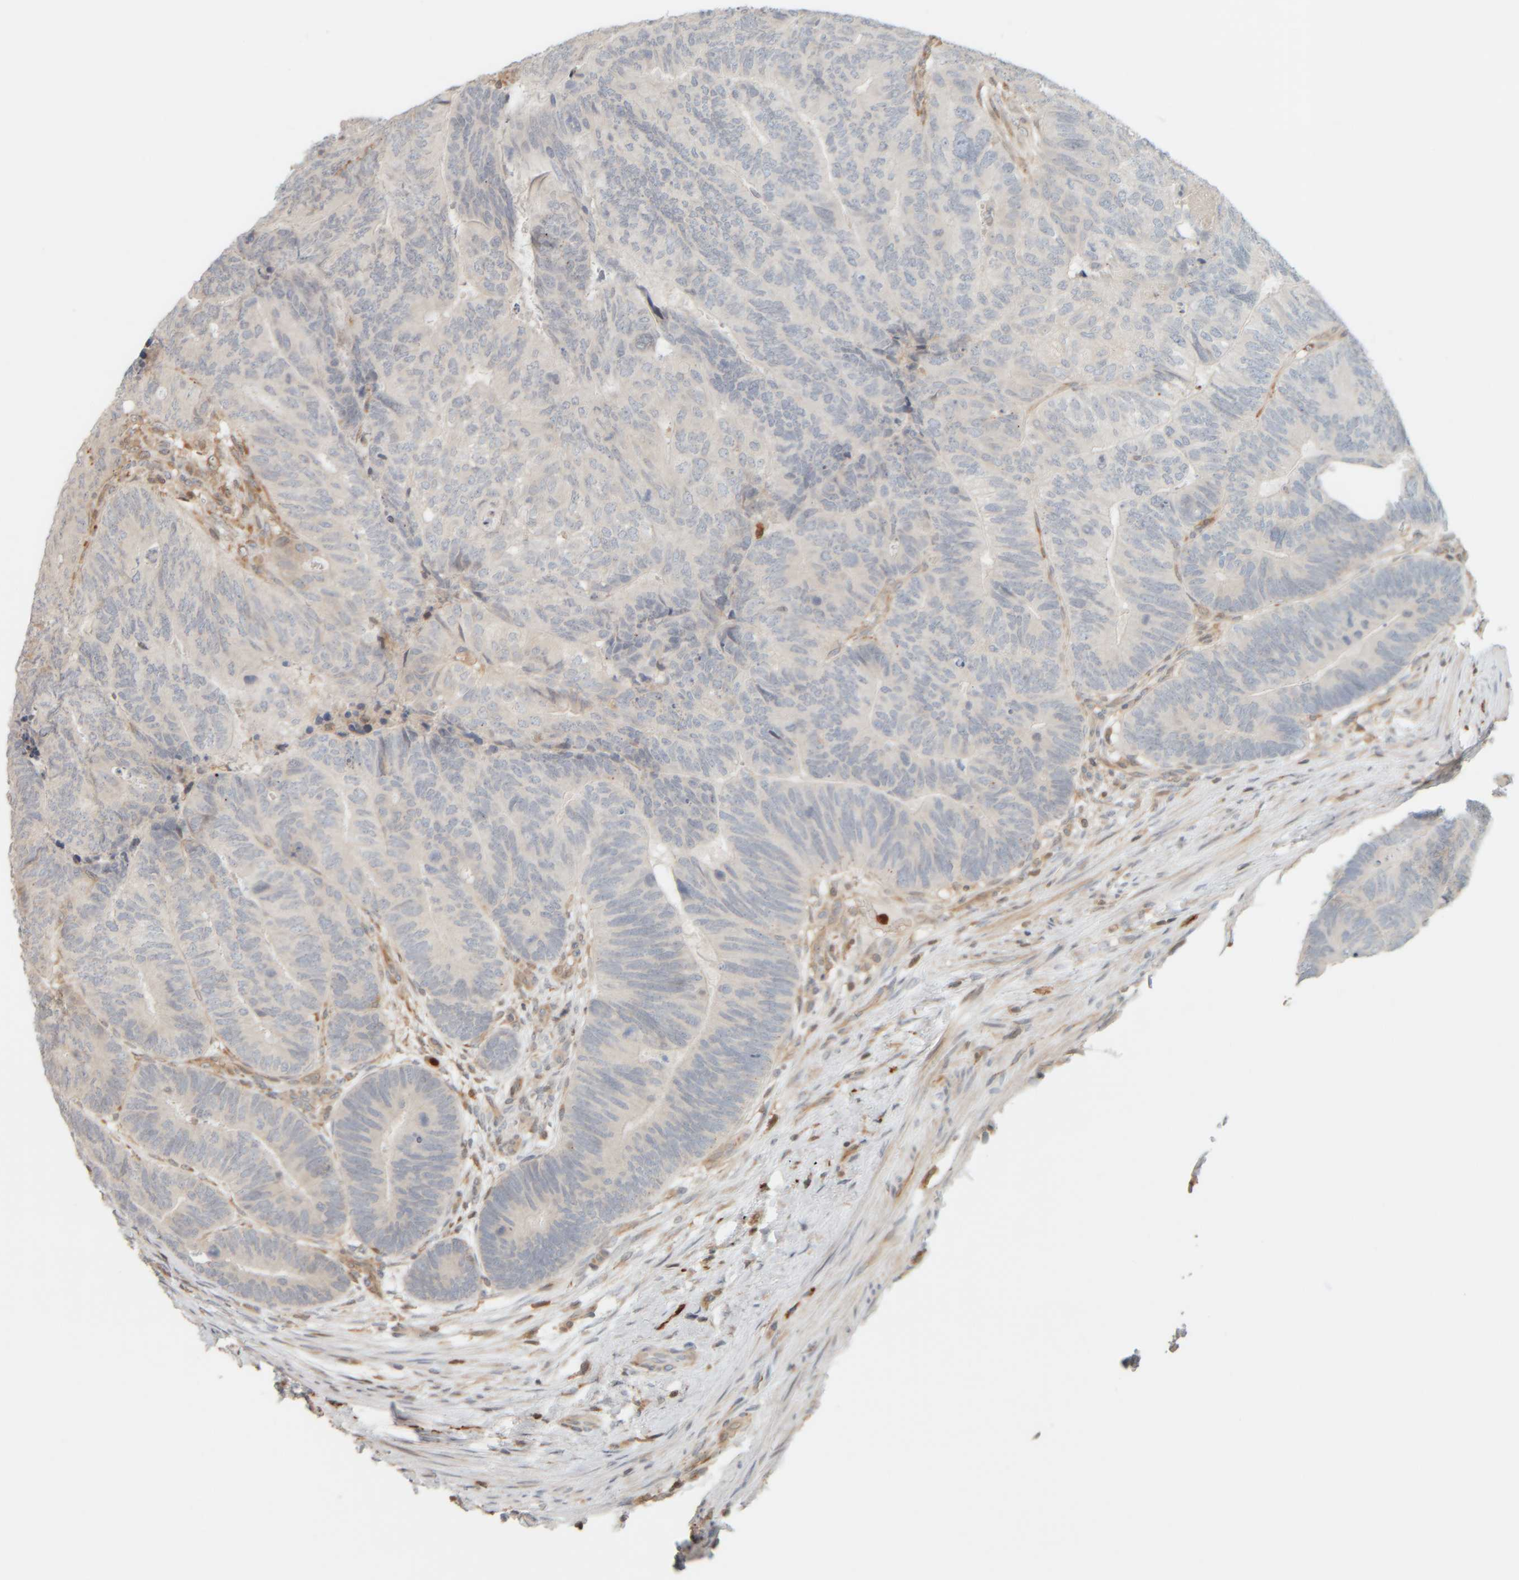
{"staining": {"intensity": "negative", "quantity": "none", "location": "none"}, "tissue": "colorectal cancer", "cell_type": "Tumor cells", "image_type": "cancer", "snomed": [{"axis": "morphology", "description": "Adenocarcinoma, NOS"}, {"axis": "topography", "description": "Colon"}], "caption": "The histopathology image displays no significant staining in tumor cells of colorectal adenocarcinoma. (Brightfield microscopy of DAB IHC at high magnification).", "gene": "PTGES3L-AARSD1", "patient": {"sex": "female", "age": 67}}